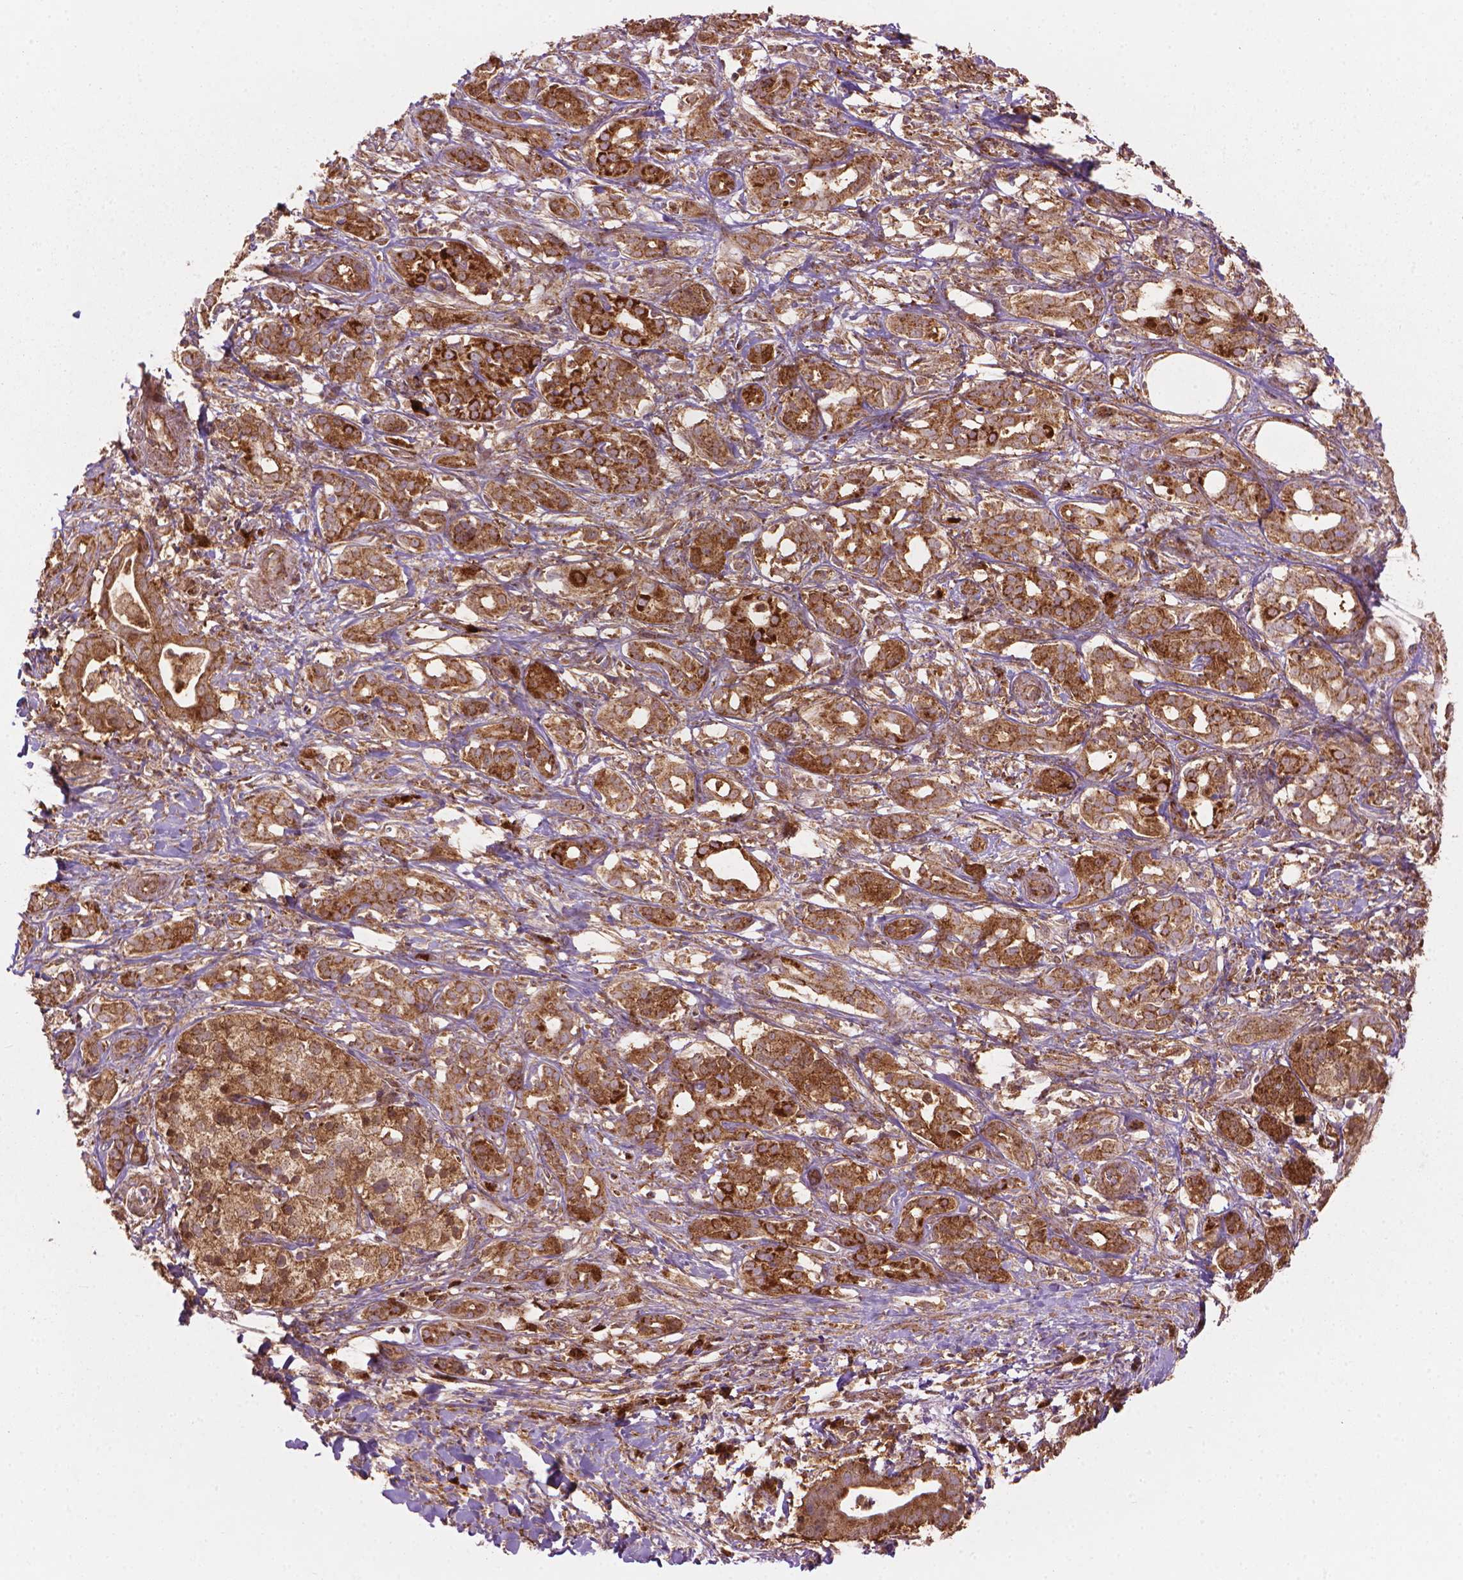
{"staining": {"intensity": "moderate", "quantity": ">75%", "location": "cytoplasmic/membranous"}, "tissue": "pancreatic cancer", "cell_type": "Tumor cells", "image_type": "cancer", "snomed": [{"axis": "morphology", "description": "Adenocarcinoma, NOS"}, {"axis": "topography", "description": "Pancreas"}], "caption": "Protein staining of pancreatic cancer tissue displays moderate cytoplasmic/membranous positivity in about >75% of tumor cells. (DAB = brown stain, brightfield microscopy at high magnification).", "gene": "VARS2", "patient": {"sex": "male", "age": 61}}